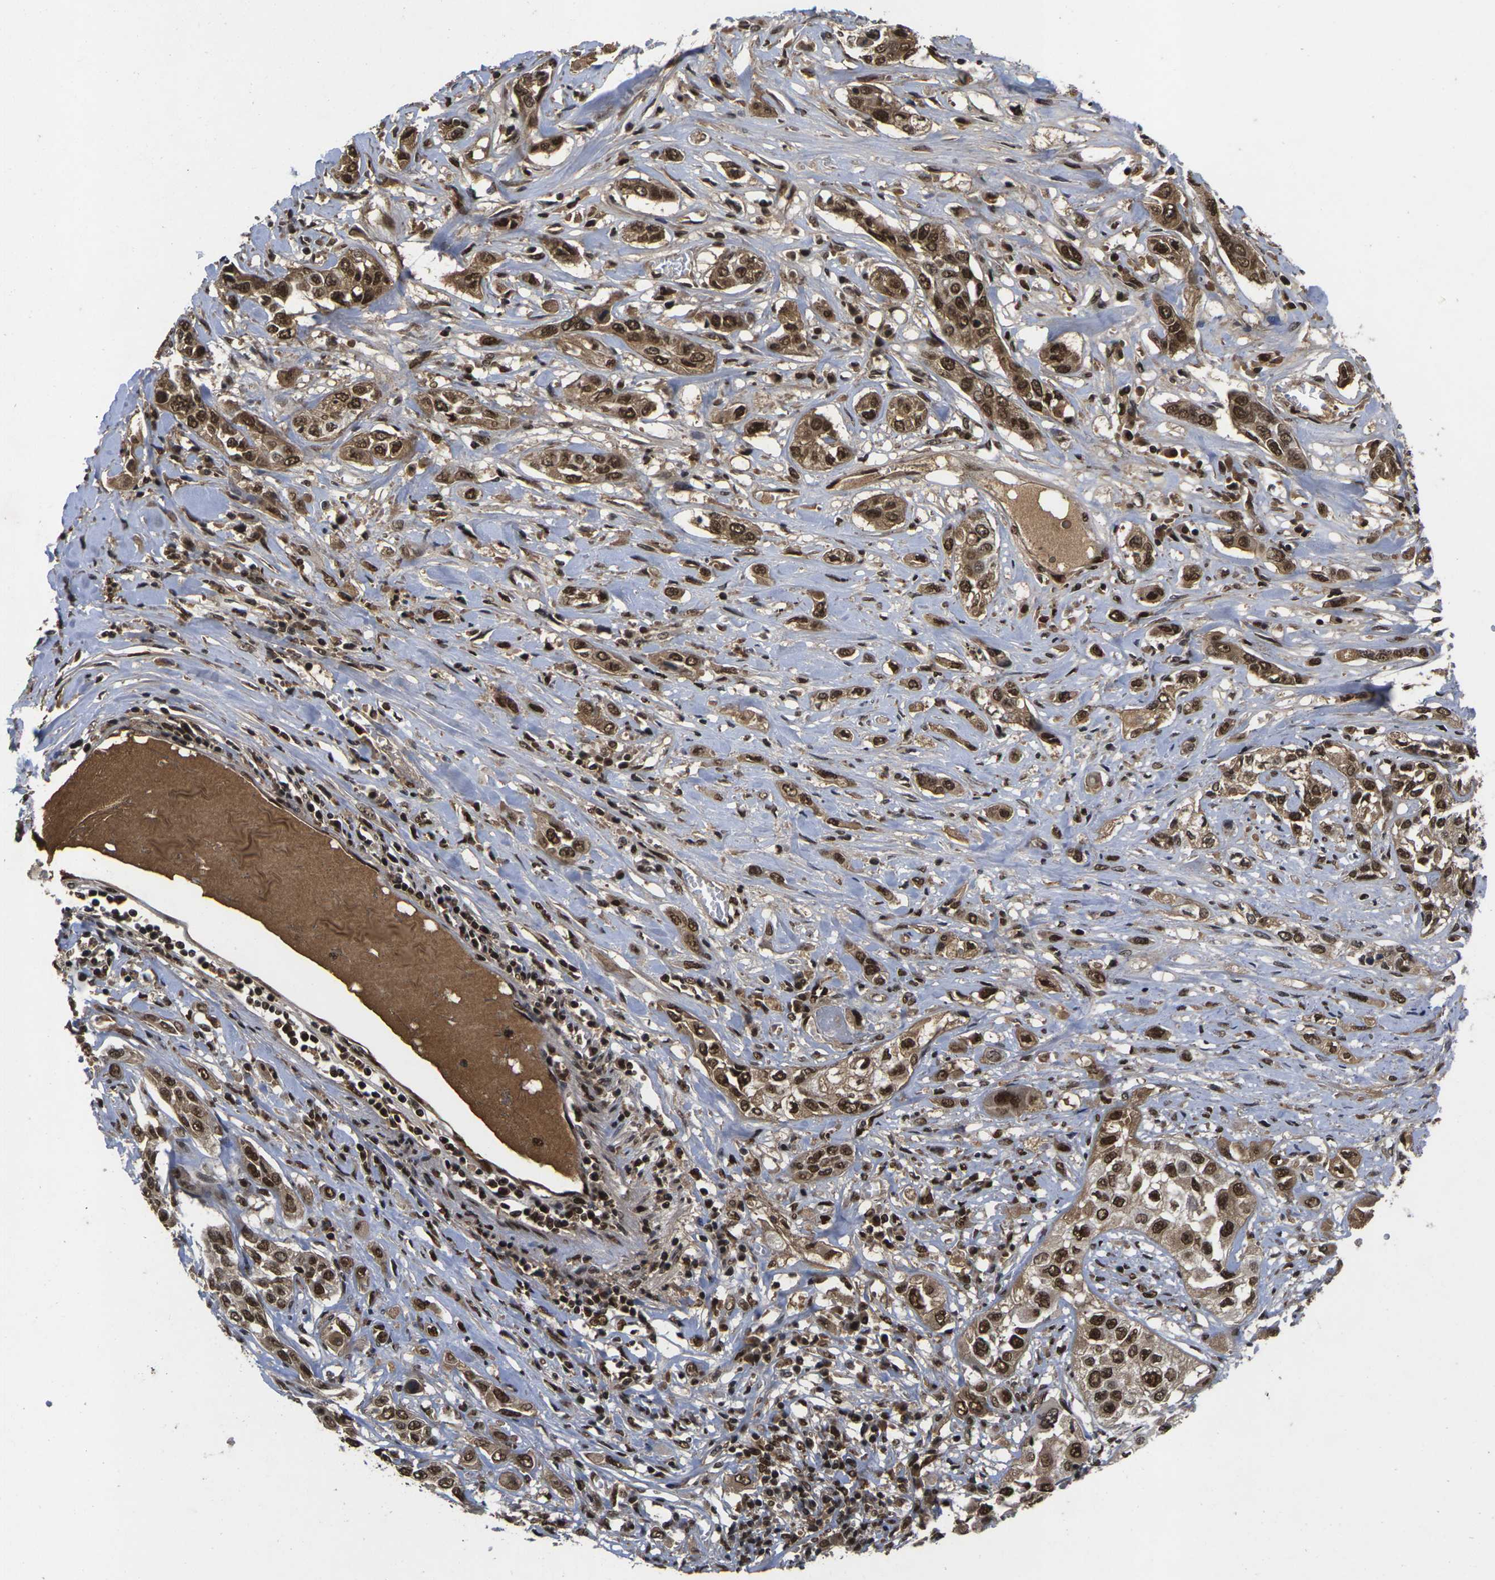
{"staining": {"intensity": "strong", "quantity": ">75%", "location": "nuclear"}, "tissue": "lung cancer", "cell_type": "Tumor cells", "image_type": "cancer", "snomed": [{"axis": "morphology", "description": "Squamous cell carcinoma, NOS"}, {"axis": "topography", "description": "Lung"}], "caption": "The photomicrograph exhibits immunohistochemical staining of lung cancer. There is strong nuclear expression is identified in approximately >75% of tumor cells. (DAB (3,3'-diaminobenzidine) = brown stain, brightfield microscopy at high magnification).", "gene": "GTF2E1", "patient": {"sex": "male", "age": 71}}